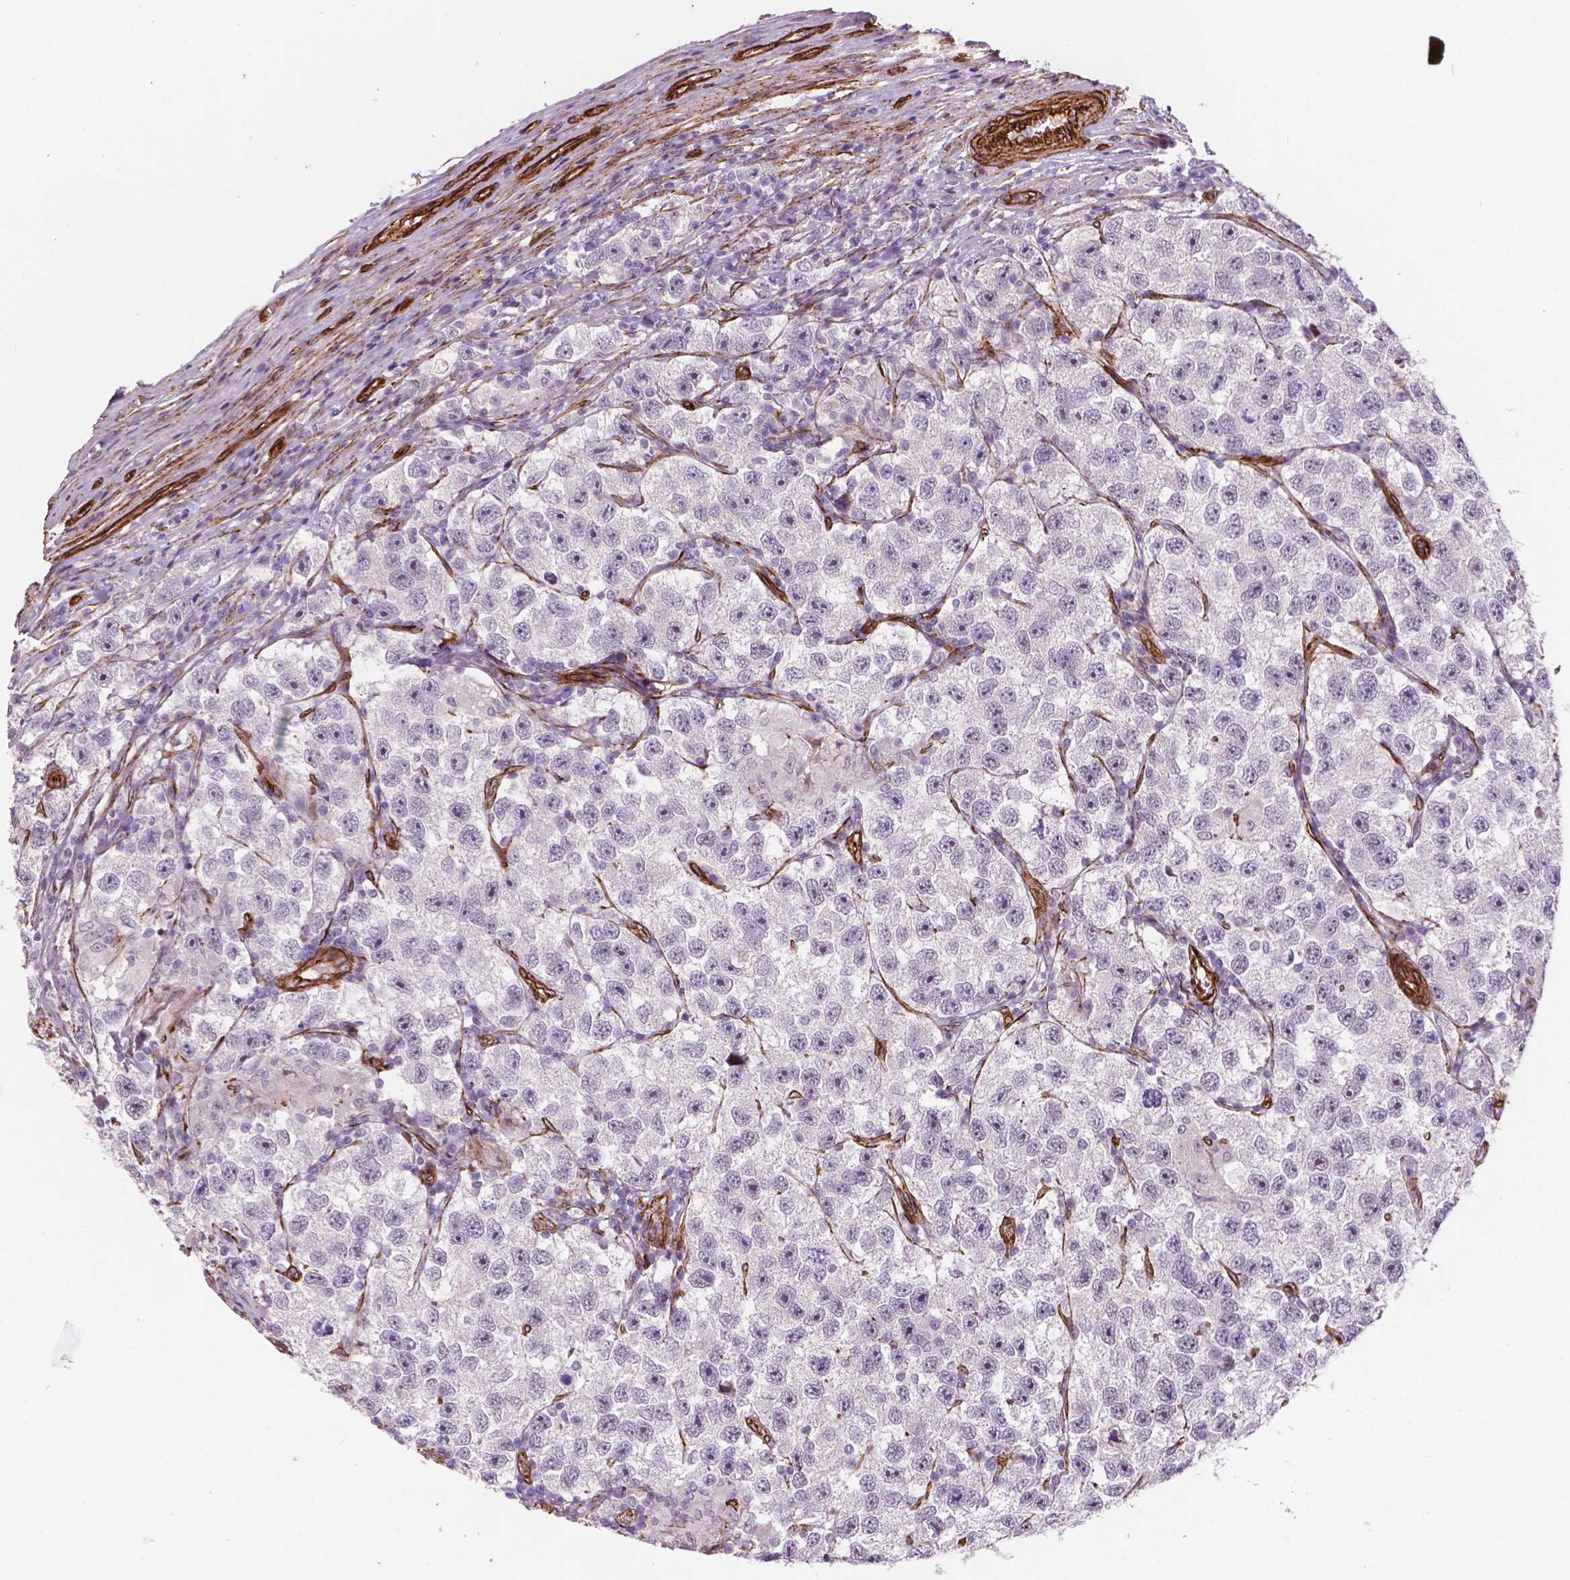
{"staining": {"intensity": "negative", "quantity": "none", "location": "none"}, "tissue": "testis cancer", "cell_type": "Tumor cells", "image_type": "cancer", "snomed": [{"axis": "morphology", "description": "Seminoma, NOS"}, {"axis": "topography", "description": "Testis"}], "caption": "Photomicrograph shows no significant protein positivity in tumor cells of testis seminoma. (Brightfield microscopy of DAB immunohistochemistry at high magnification).", "gene": "EGFL8", "patient": {"sex": "male", "age": 26}}